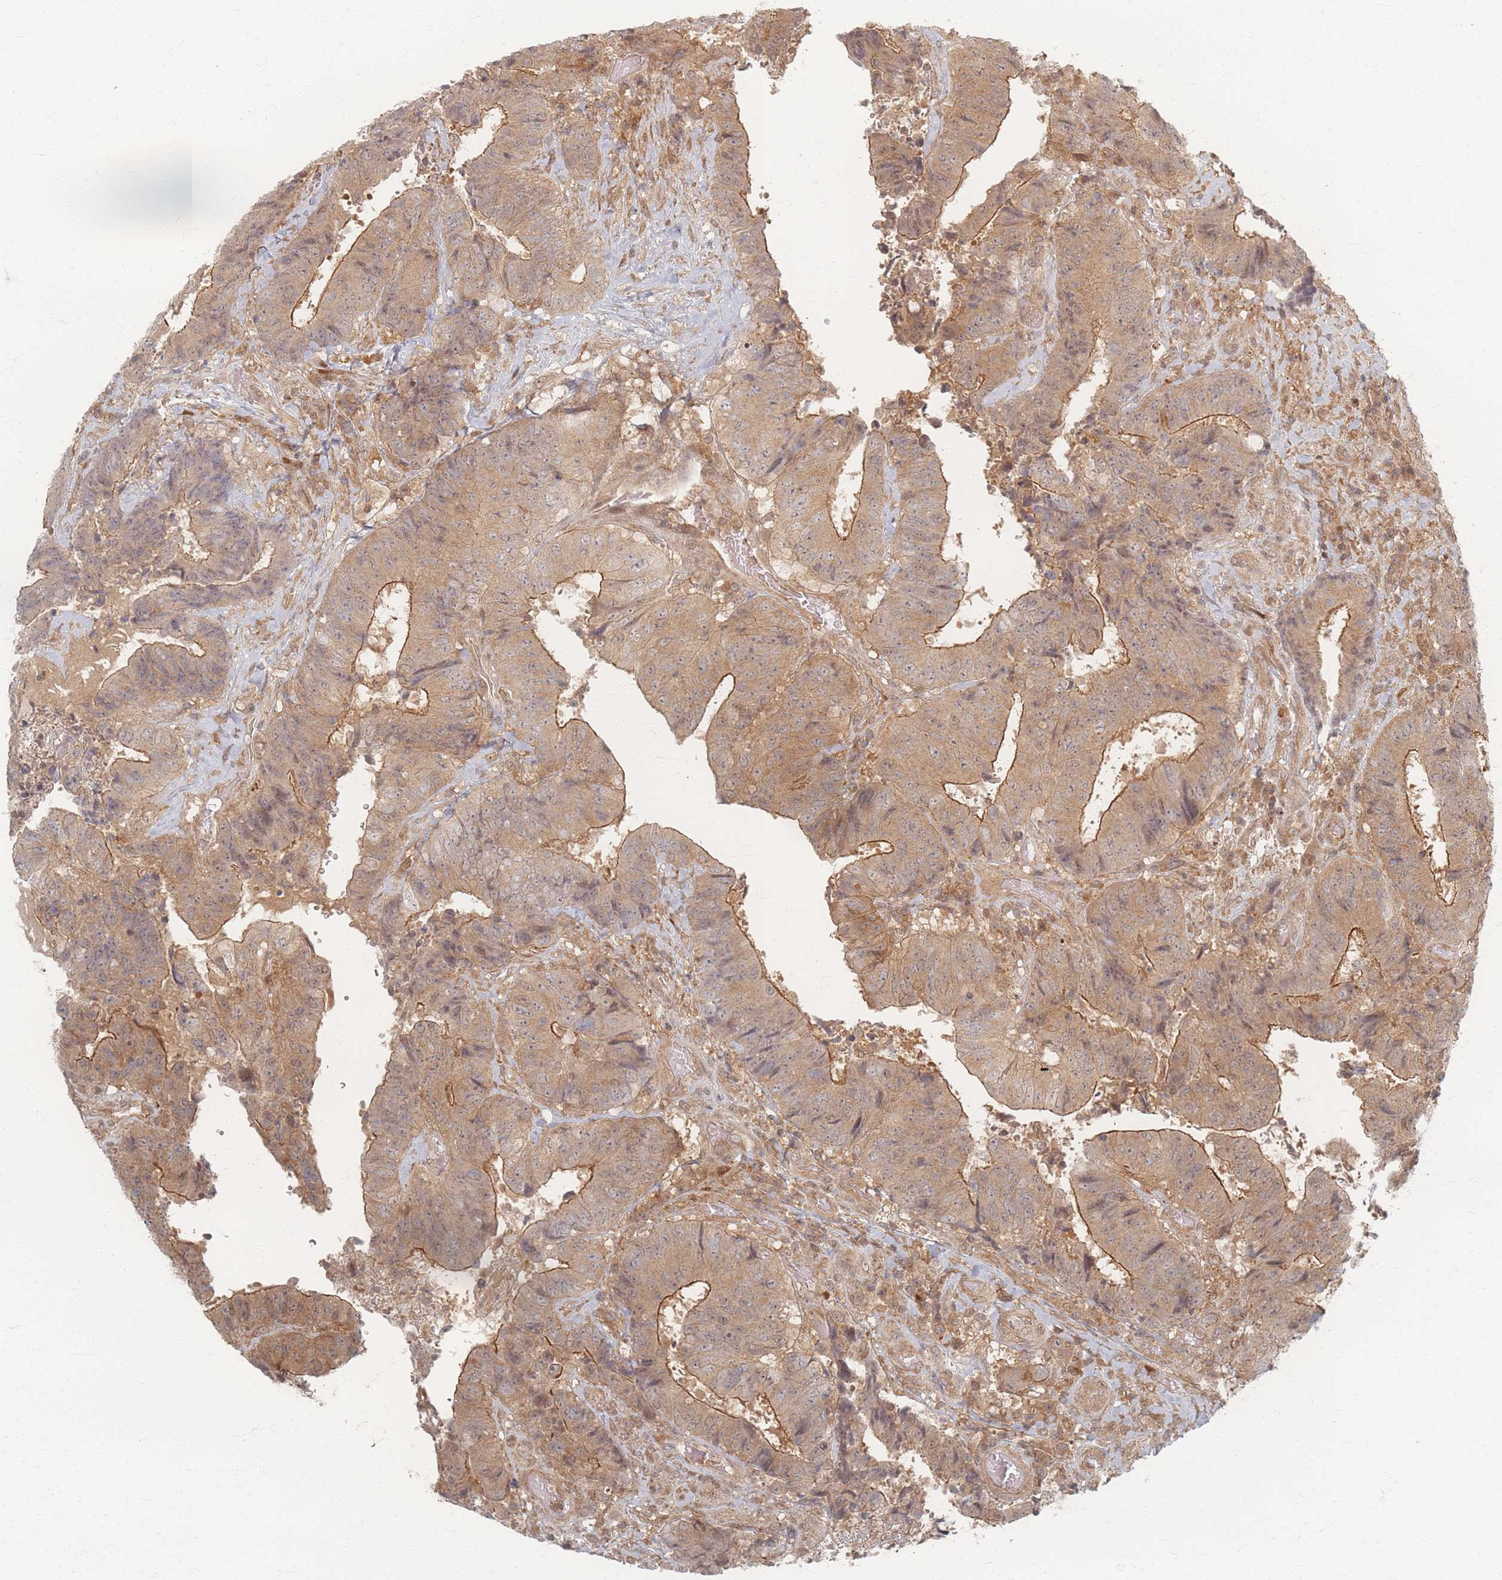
{"staining": {"intensity": "moderate", "quantity": ">75%", "location": "cytoplasmic/membranous"}, "tissue": "colorectal cancer", "cell_type": "Tumor cells", "image_type": "cancer", "snomed": [{"axis": "morphology", "description": "Adenocarcinoma, NOS"}, {"axis": "topography", "description": "Rectum"}], "caption": "Immunohistochemistry (DAB (3,3'-diaminobenzidine)) staining of human adenocarcinoma (colorectal) demonstrates moderate cytoplasmic/membranous protein positivity in about >75% of tumor cells.", "gene": "PSMD9", "patient": {"sex": "male", "age": 72}}